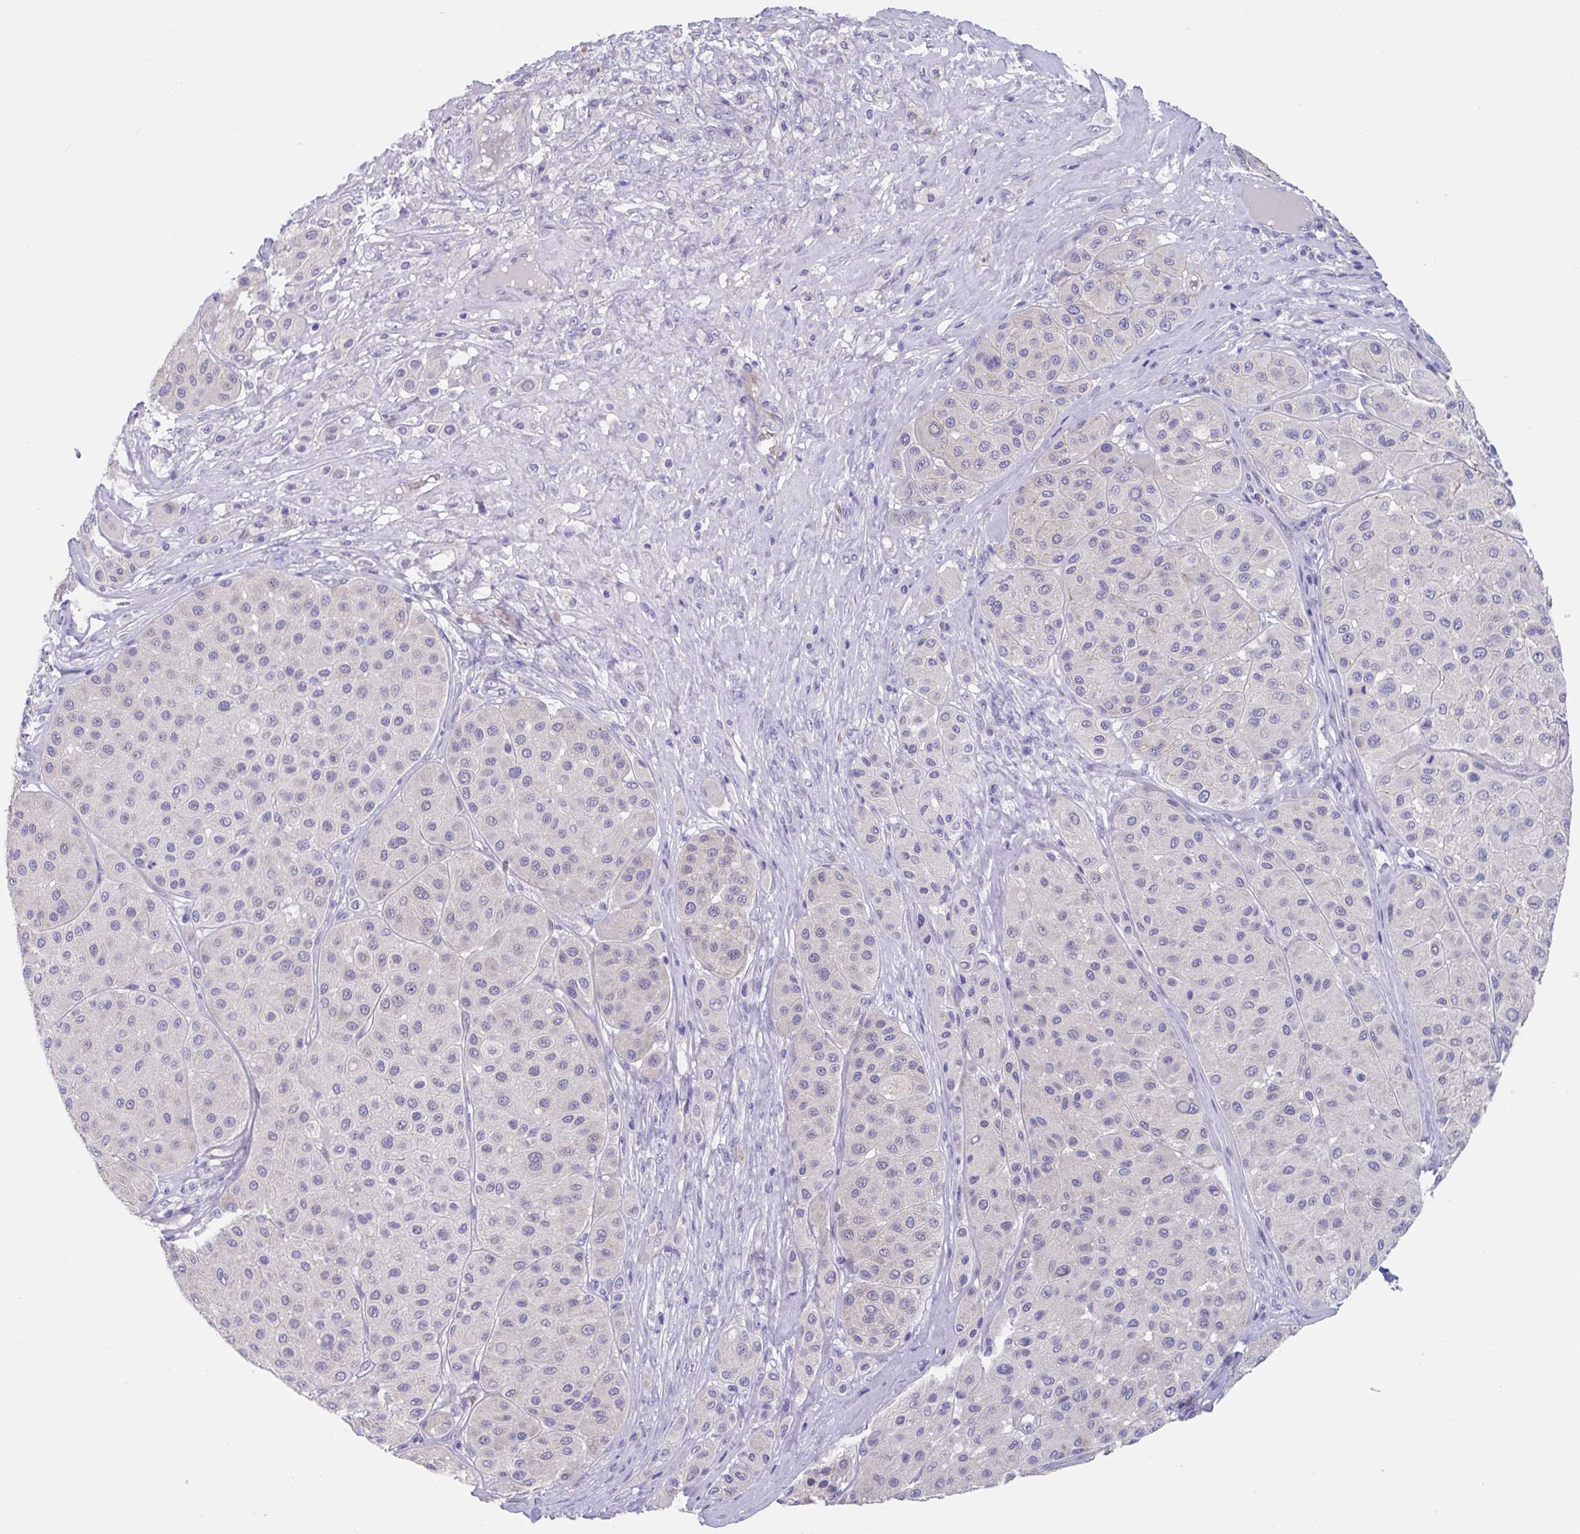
{"staining": {"intensity": "negative", "quantity": "none", "location": "none"}, "tissue": "melanoma", "cell_type": "Tumor cells", "image_type": "cancer", "snomed": [{"axis": "morphology", "description": "Malignant melanoma, Metastatic site"}, {"axis": "topography", "description": "Smooth muscle"}], "caption": "An immunohistochemistry histopathology image of malignant melanoma (metastatic site) is shown. There is no staining in tumor cells of malignant melanoma (metastatic site).", "gene": "TTC30B", "patient": {"sex": "male", "age": 41}}